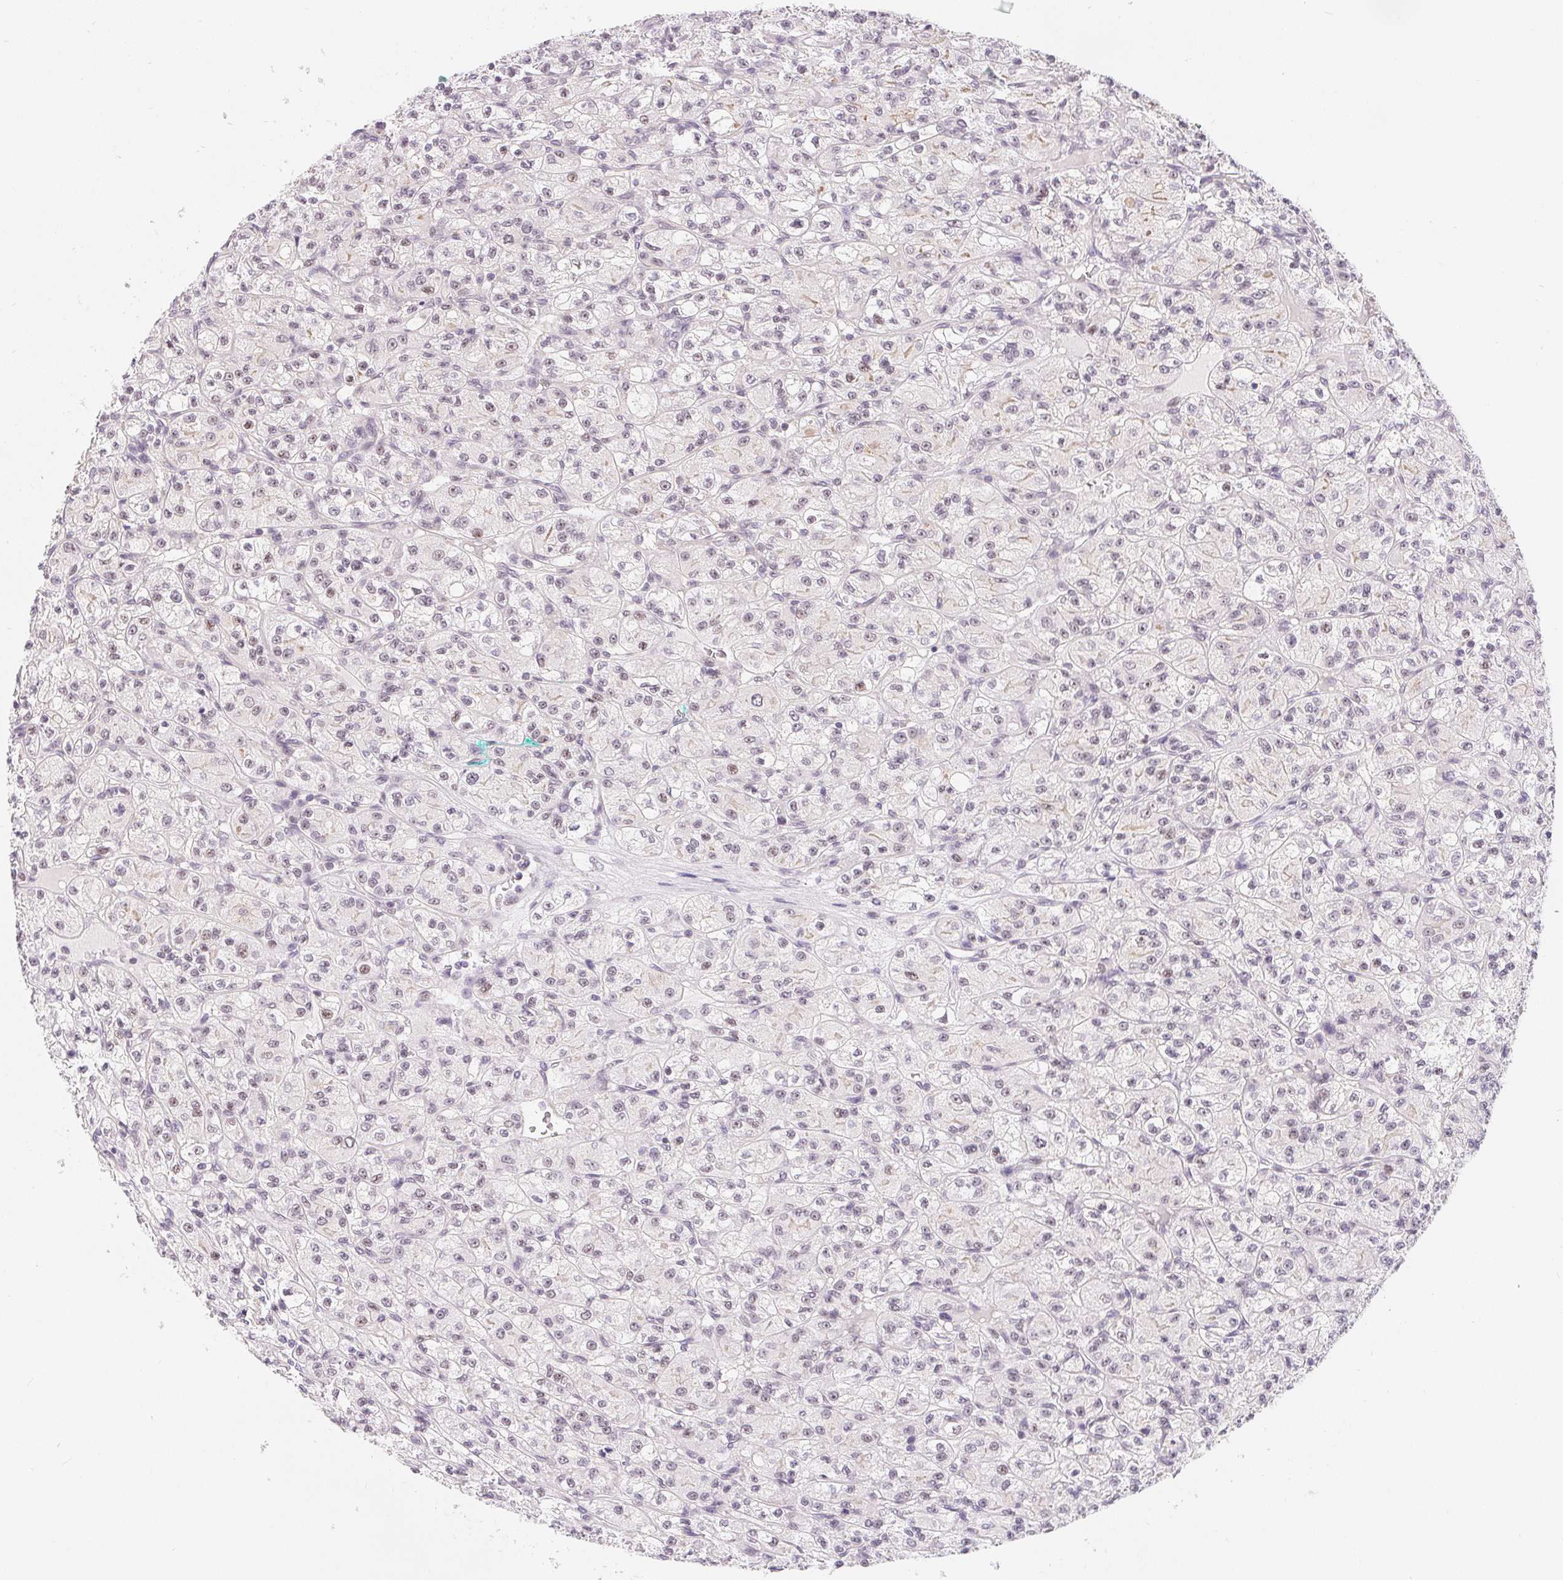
{"staining": {"intensity": "weak", "quantity": "<25%", "location": "nuclear"}, "tissue": "renal cancer", "cell_type": "Tumor cells", "image_type": "cancer", "snomed": [{"axis": "morphology", "description": "Adenocarcinoma, NOS"}, {"axis": "topography", "description": "Kidney"}], "caption": "The IHC micrograph has no significant positivity in tumor cells of adenocarcinoma (renal) tissue.", "gene": "LCA5L", "patient": {"sex": "female", "age": 70}}